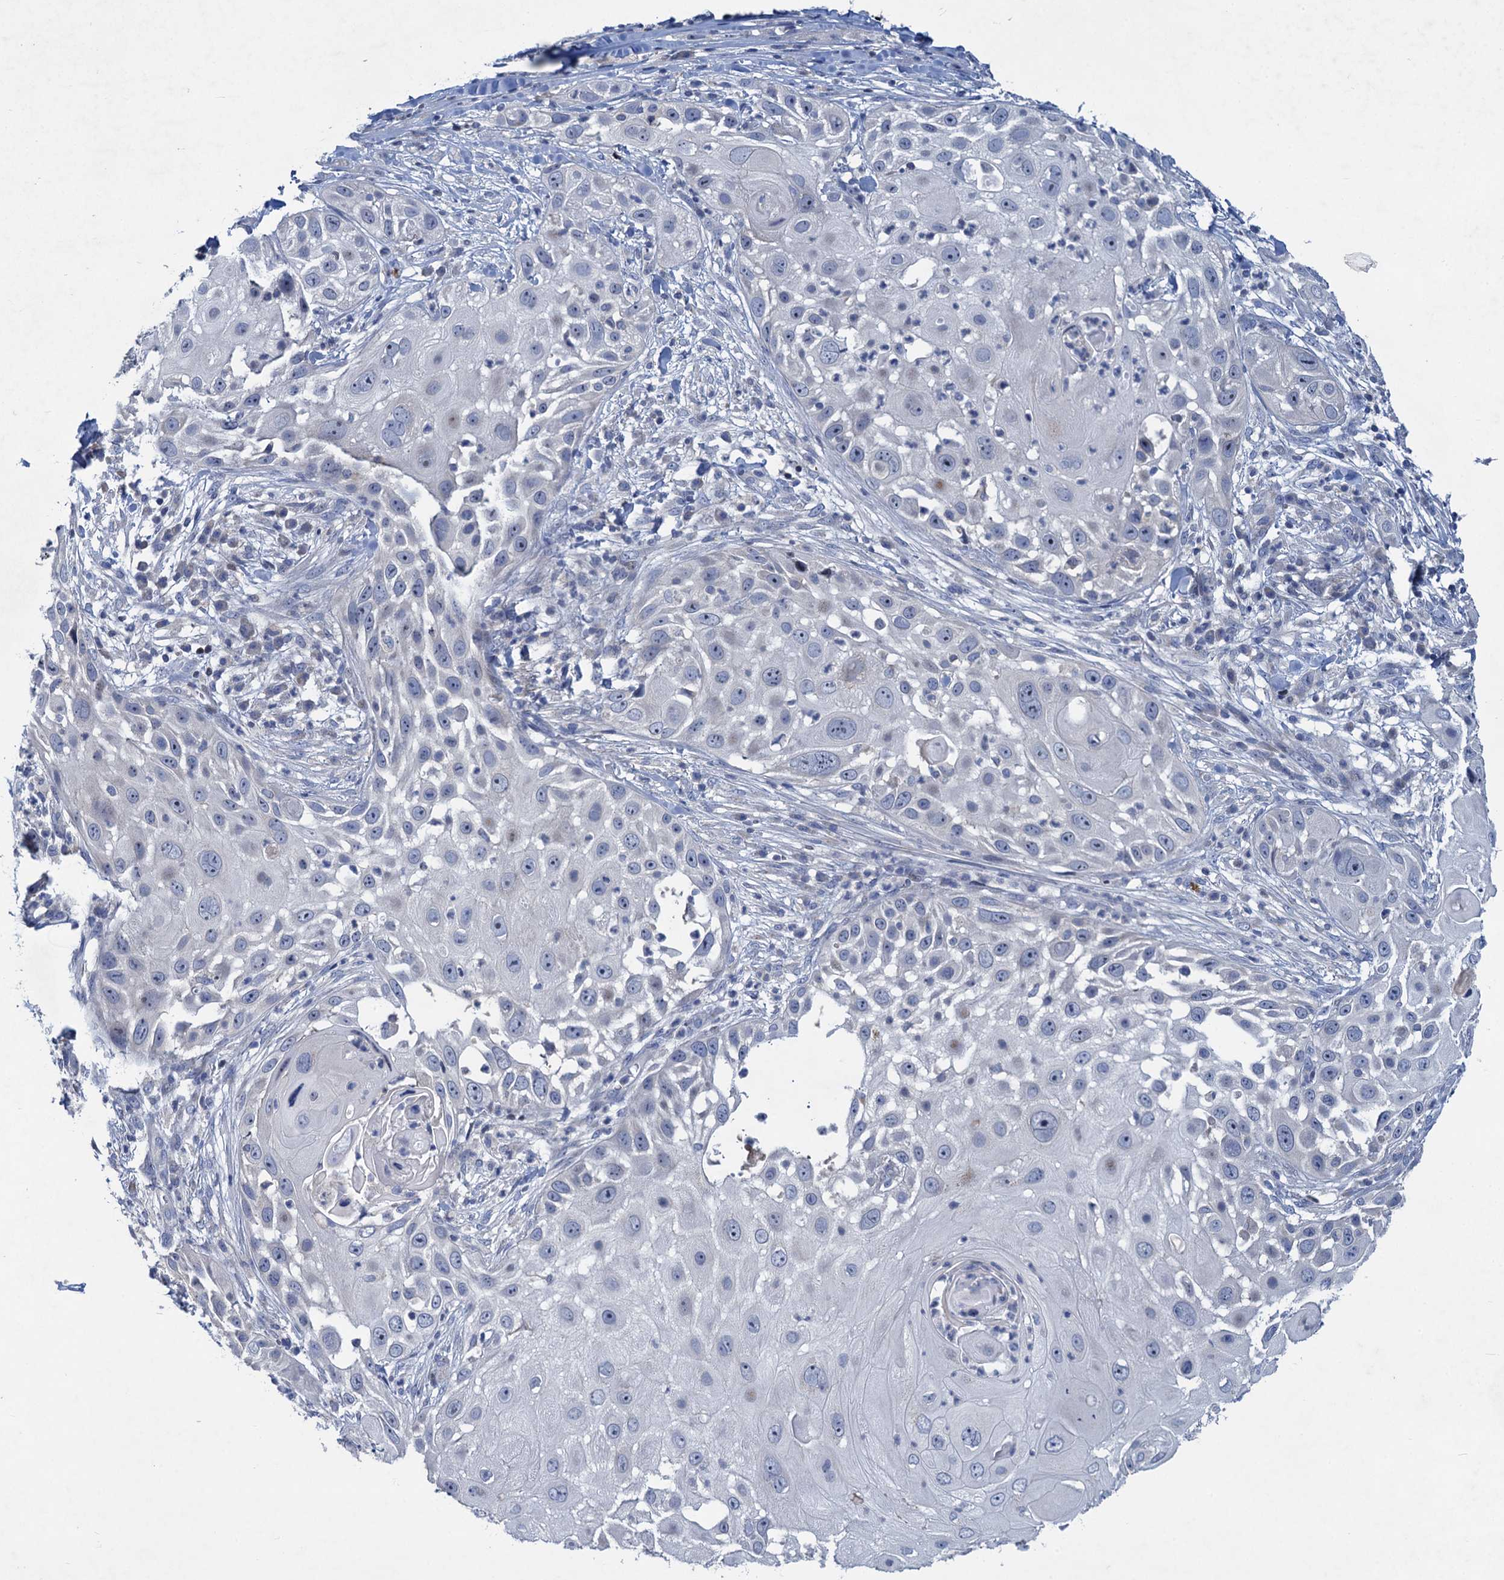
{"staining": {"intensity": "negative", "quantity": "none", "location": "none"}, "tissue": "skin cancer", "cell_type": "Tumor cells", "image_type": "cancer", "snomed": [{"axis": "morphology", "description": "Squamous cell carcinoma, NOS"}, {"axis": "topography", "description": "Skin"}], "caption": "Immunohistochemical staining of skin cancer (squamous cell carcinoma) exhibits no significant positivity in tumor cells. (Brightfield microscopy of DAB IHC at high magnification).", "gene": "ESYT3", "patient": {"sex": "female", "age": 44}}